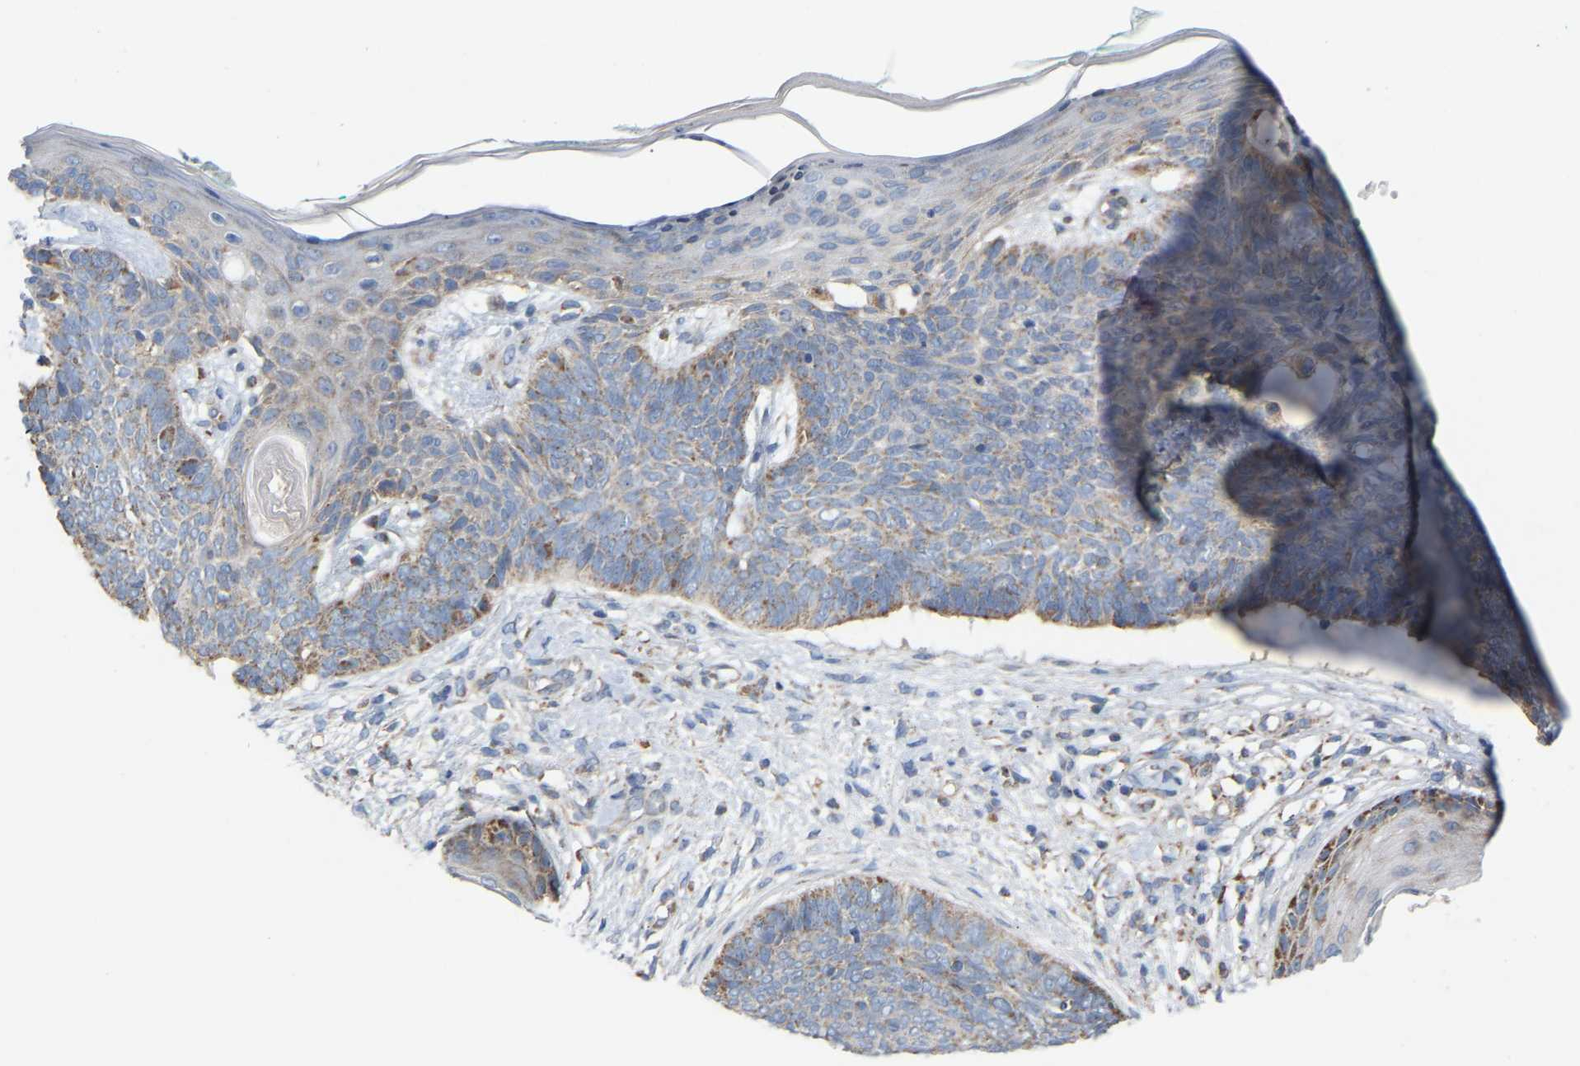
{"staining": {"intensity": "moderate", "quantity": "<25%", "location": "cytoplasmic/membranous"}, "tissue": "skin cancer", "cell_type": "Tumor cells", "image_type": "cancer", "snomed": [{"axis": "morphology", "description": "Basal cell carcinoma"}, {"axis": "topography", "description": "Skin"}], "caption": "Skin cancer (basal cell carcinoma) stained with DAB (3,3'-diaminobenzidine) IHC reveals low levels of moderate cytoplasmic/membranous staining in about <25% of tumor cells.", "gene": "BCL10", "patient": {"sex": "female", "age": 84}}